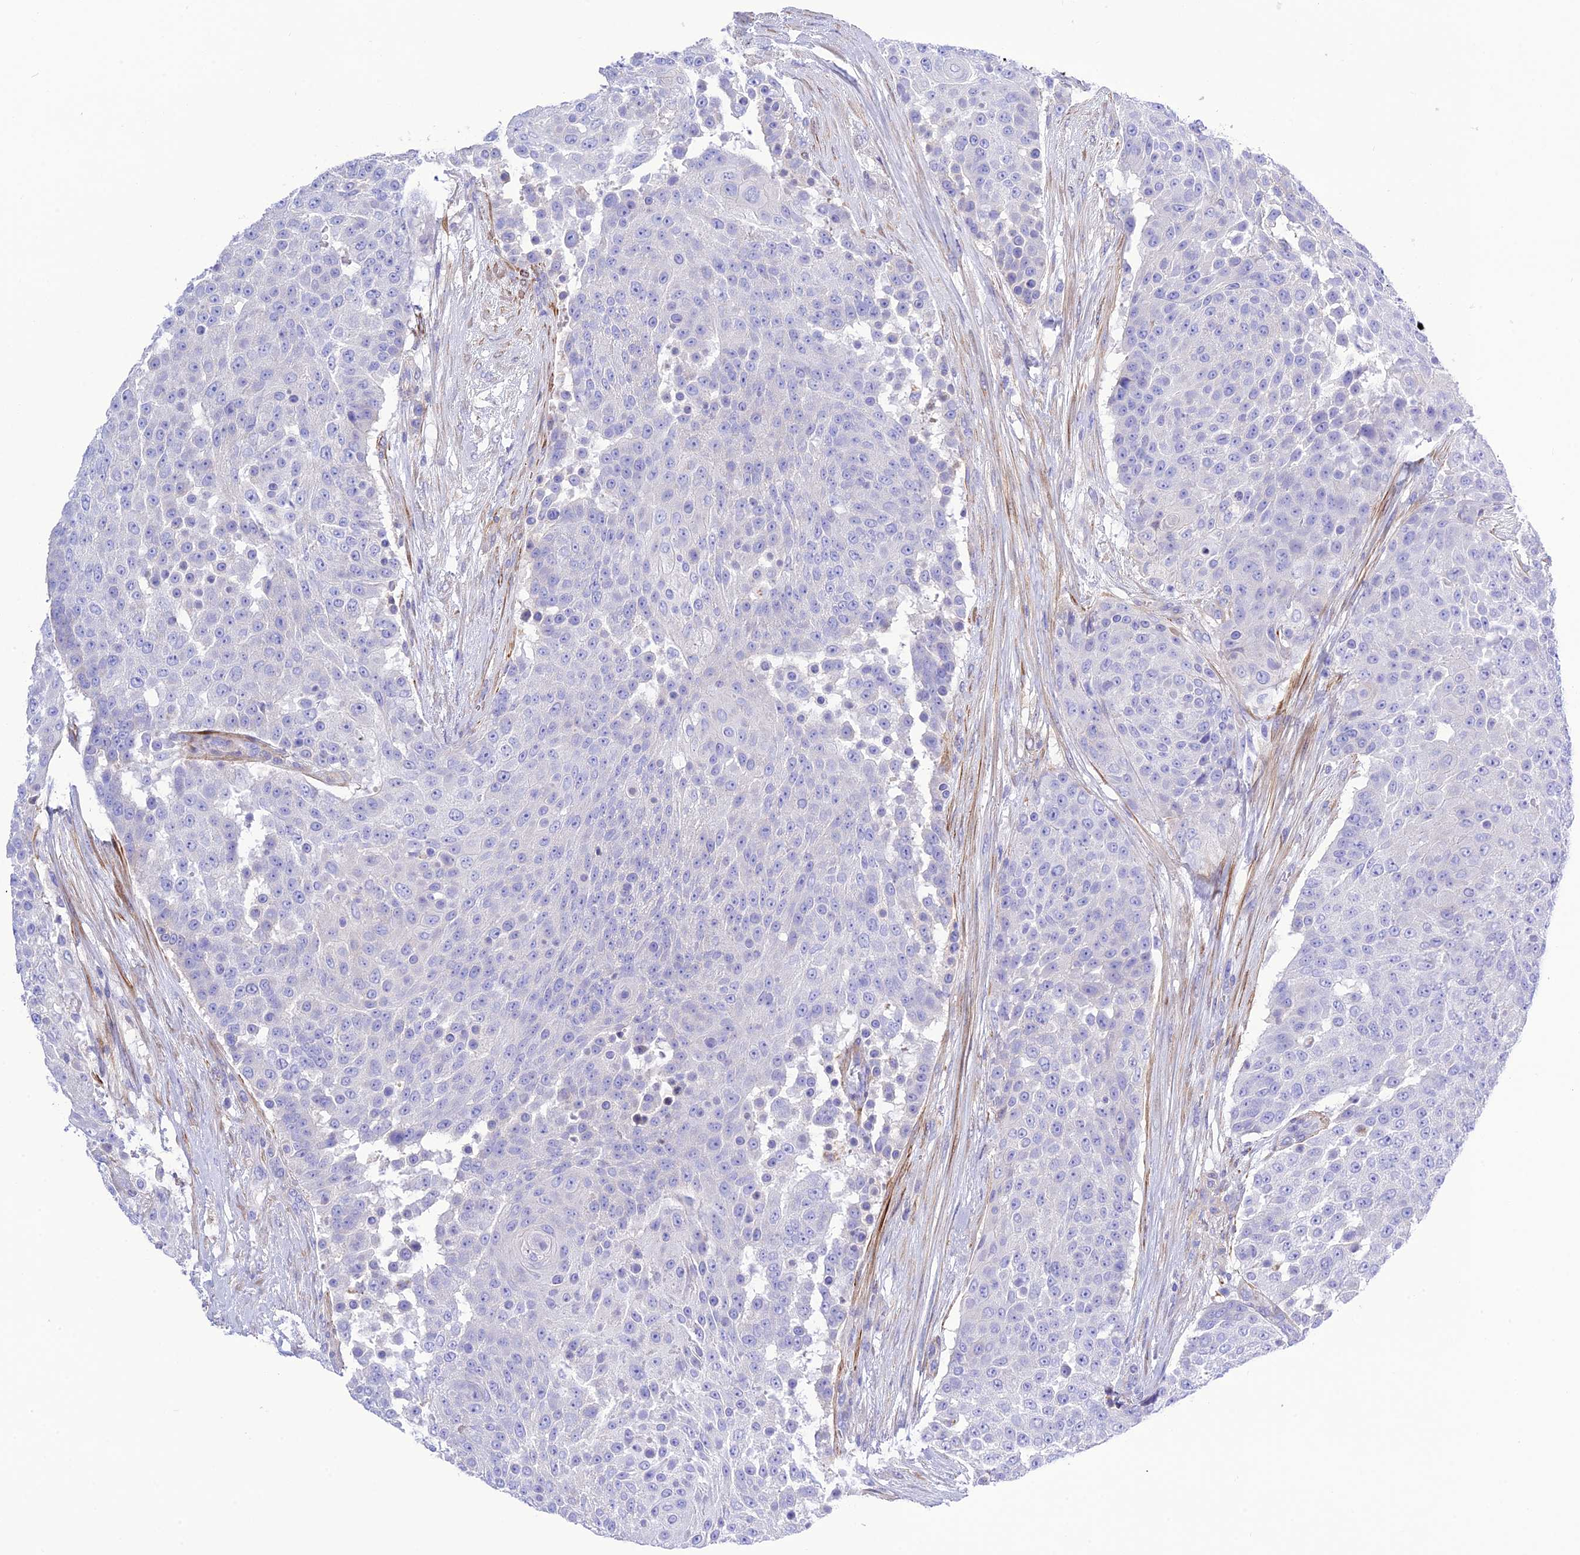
{"staining": {"intensity": "negative", "quantity": "none", "location": "none"}, "tissue": "urothelial cancer", "cell_type": "Tumor cells", "image_type": "cancer", "snomed": [{"axis": "morphology", "description": "Urothelial carcinoma, High grade"}, {"axis": "topography", "description": "Urinary bladder"}], "caption": "IHC image of neoplastic tissue: urothelial cancer stained with DAB reveals no significant protein positivity in tumor cells.", "gene": "FRA10AC1", "patient": {"sex": "female", "age": 63}}